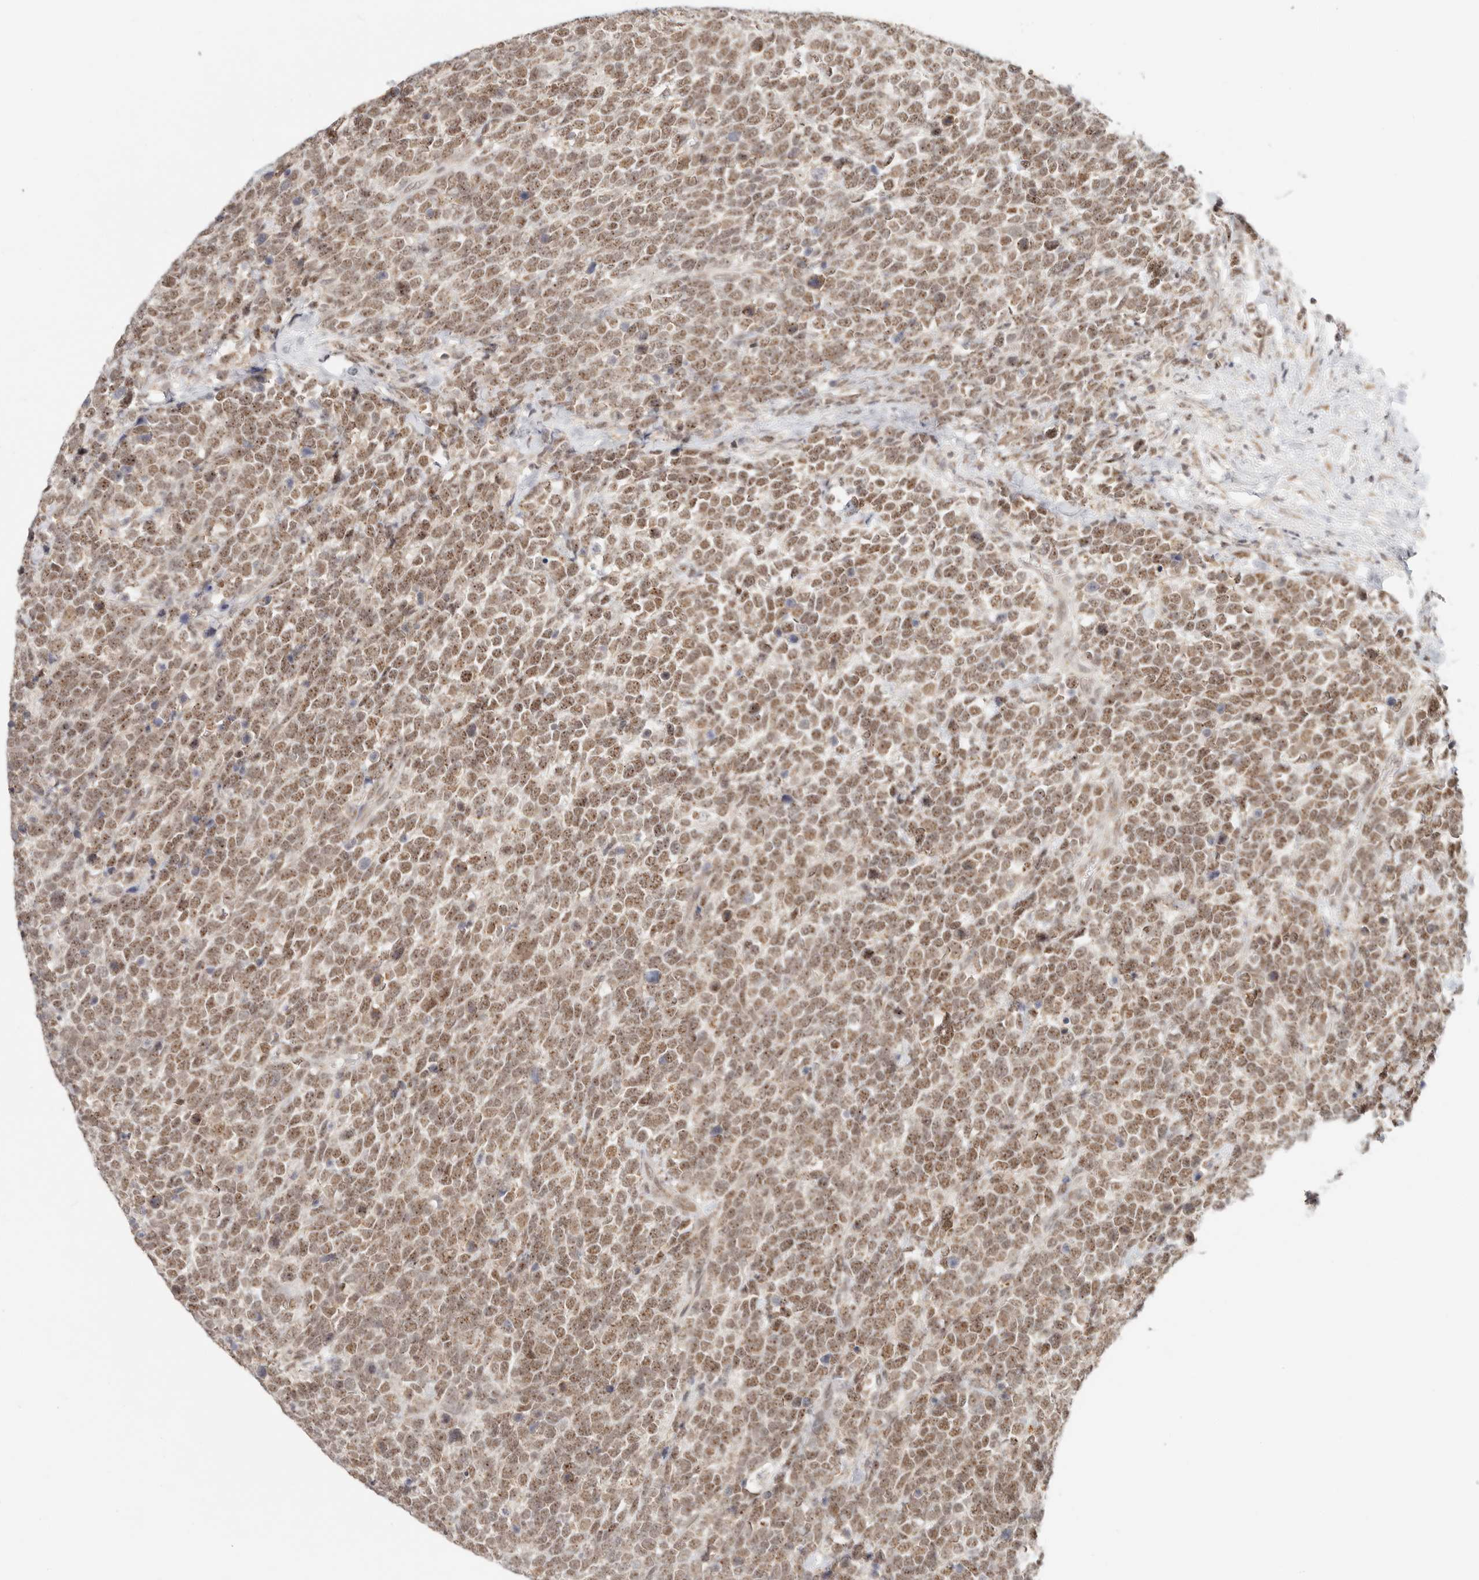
{"staining": {"intensity": "moderate", "quantity": ">75%", "location": "cytoplasmic/membranous,nuclear"}, "tissue": "urothelial cancer", "cell_type": "Tumor cells", "image_type": "cancer", "snomed": [{"axis": "morphology", "description": "Urothelial carcinoma, High grade"}, {"axis": "topography", "description": "Urinary bladder"}], "caption": "Urothelial cancer stained with DAB (3,3'-diaminobenzidine) immunohistochemistry exhibits medium levels of moderate cytoplasmic/membranous and nuclear expression in about >75% of tumor cells. Using DAB (brown) and hematoxylin (blue) stains, captured at high magnification using brightfield microscopy.", "gene": "INTS11", "patient": {"sex": "female", "age": 82}}